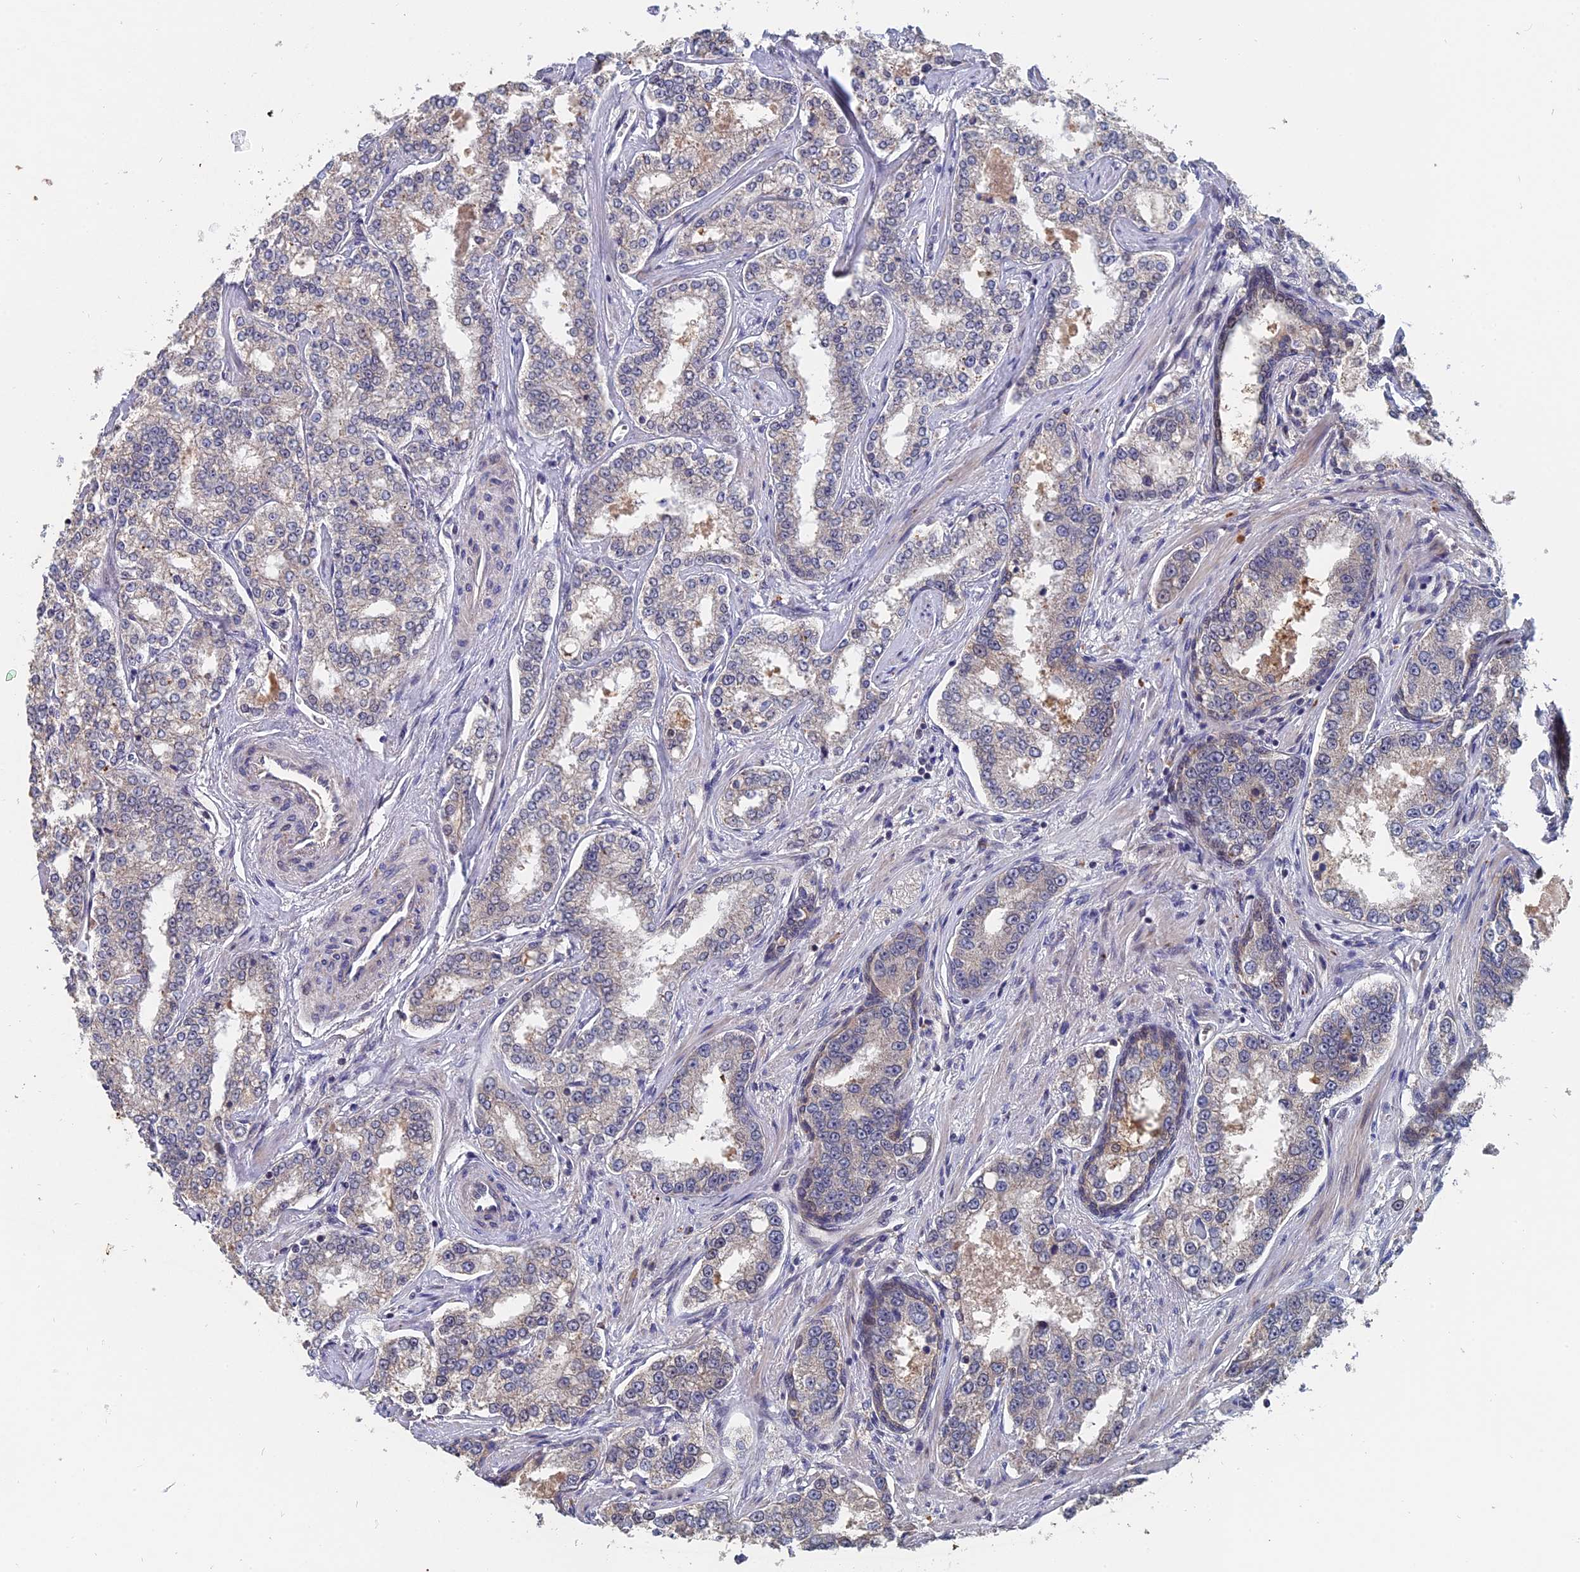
{"staining": {"intensity": "weak", "quantity": "<25%", "location": "cytoplasmic/membranous"}, "tissue": "prostate cancer", "cell_type": "Tumor cells", "image_type": "cancer", "snomed": [{"axis": "morphology", "description": "Normal tissue, NOS"}, {"axis": "morphology", "description": "Adenocarcinoma, High grade"}, {"axis": "topography", "description": "Prostate"}], "caption": "The photomicrograph demonstrates no significant staining in tumor cells of prostate adenocarcinoma (high-grade). (DAB IHC with hematoxylin counter stain).", "gene": "SLC33A1", "patient": {"sex": "male", "age": 83}}